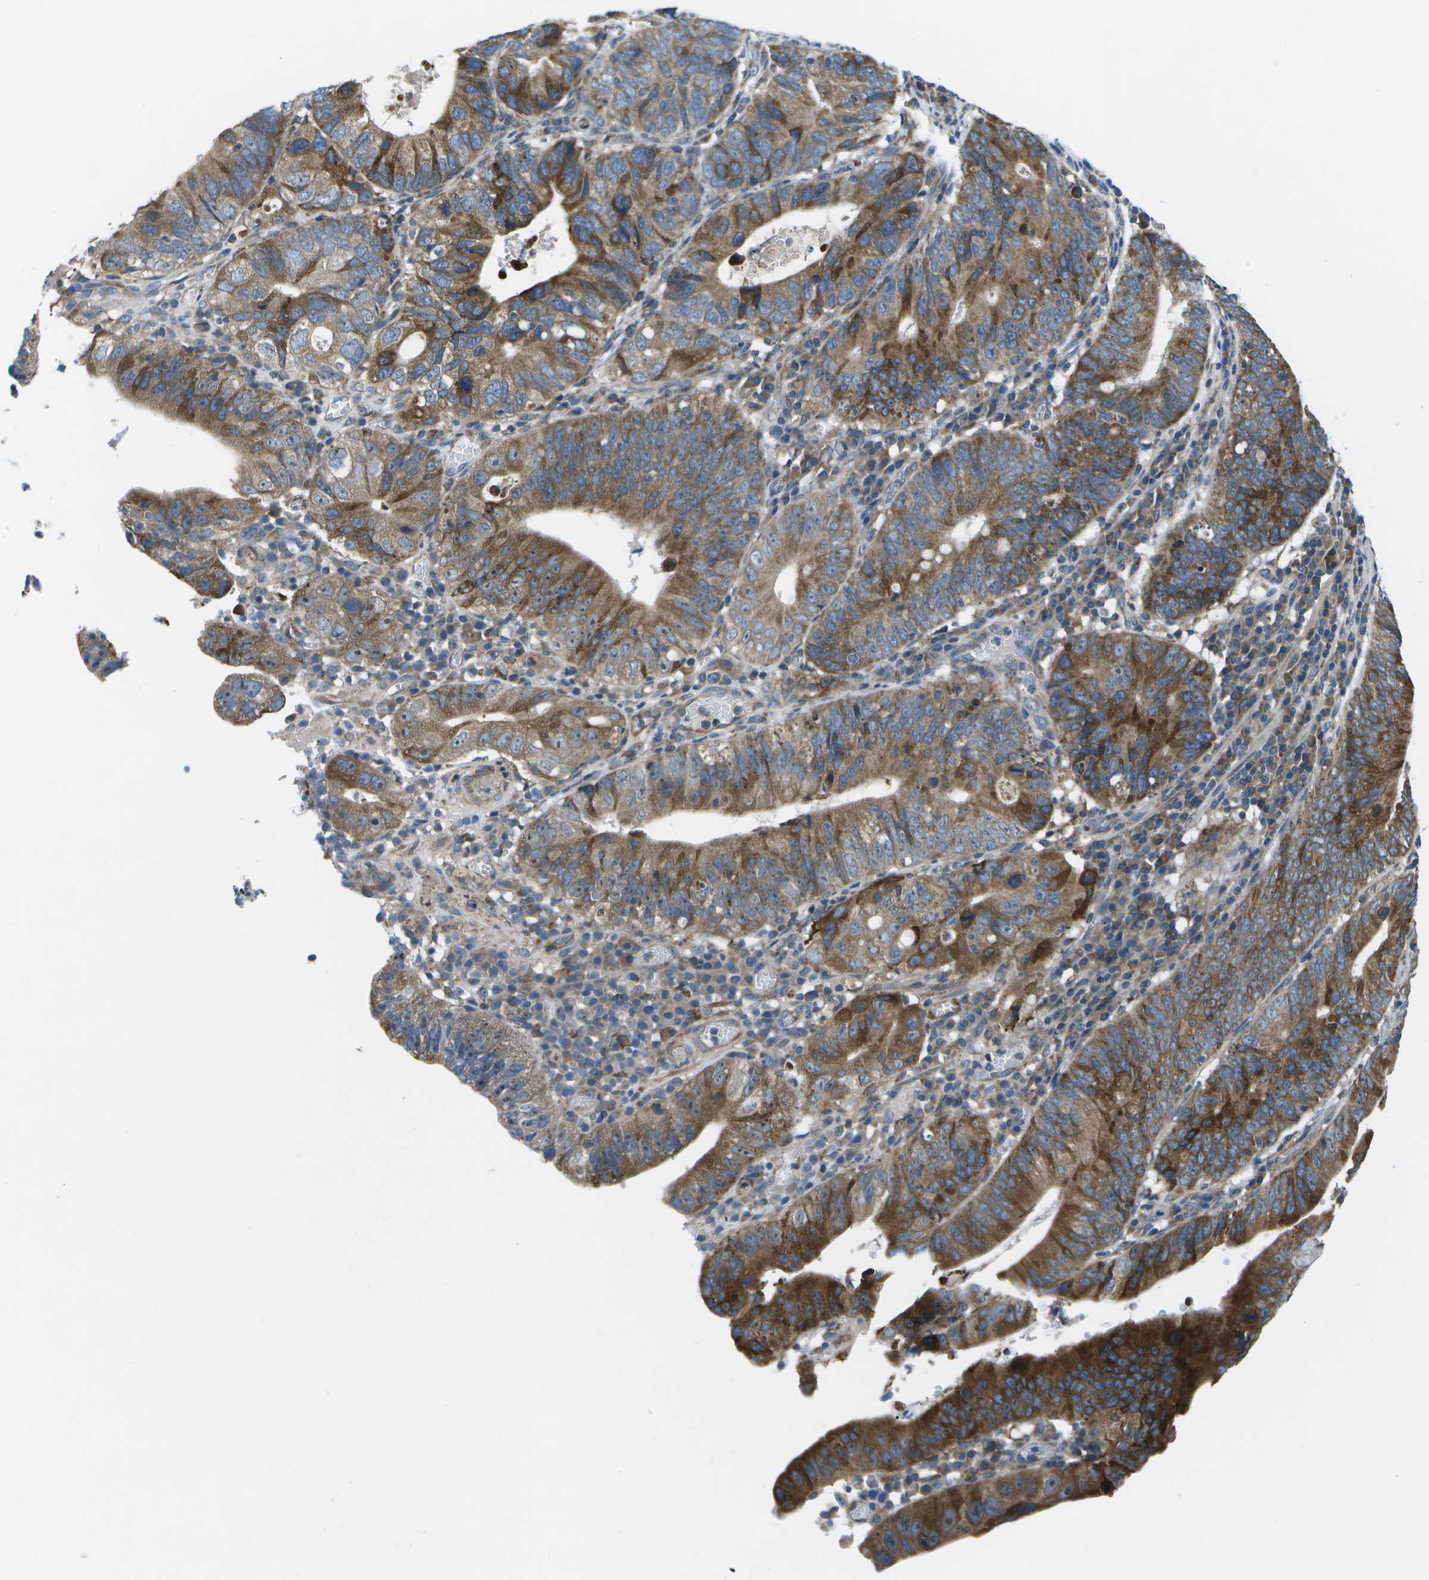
{"staining": {"intensity": "strong", "quantity": ">75%", "location": "cytoplasmic/membranous"}, "tissue": "stomach cancer", "cell_type": "Tumor cells", "image_type": "cancer", "snomed": [{"axis": "morphology", "description": "Adenocarcinoma, NOS"}, {"axis": "topography", "description": "Stomach"}], "caption": "Stomach cancer stained for a protein (brown) exhibits strong cytoplasmic/membranous positive positivity in approximately >75% of tumor cells.", "gene": "GDF5", "patient": {"sex": "male", "age": 59}}